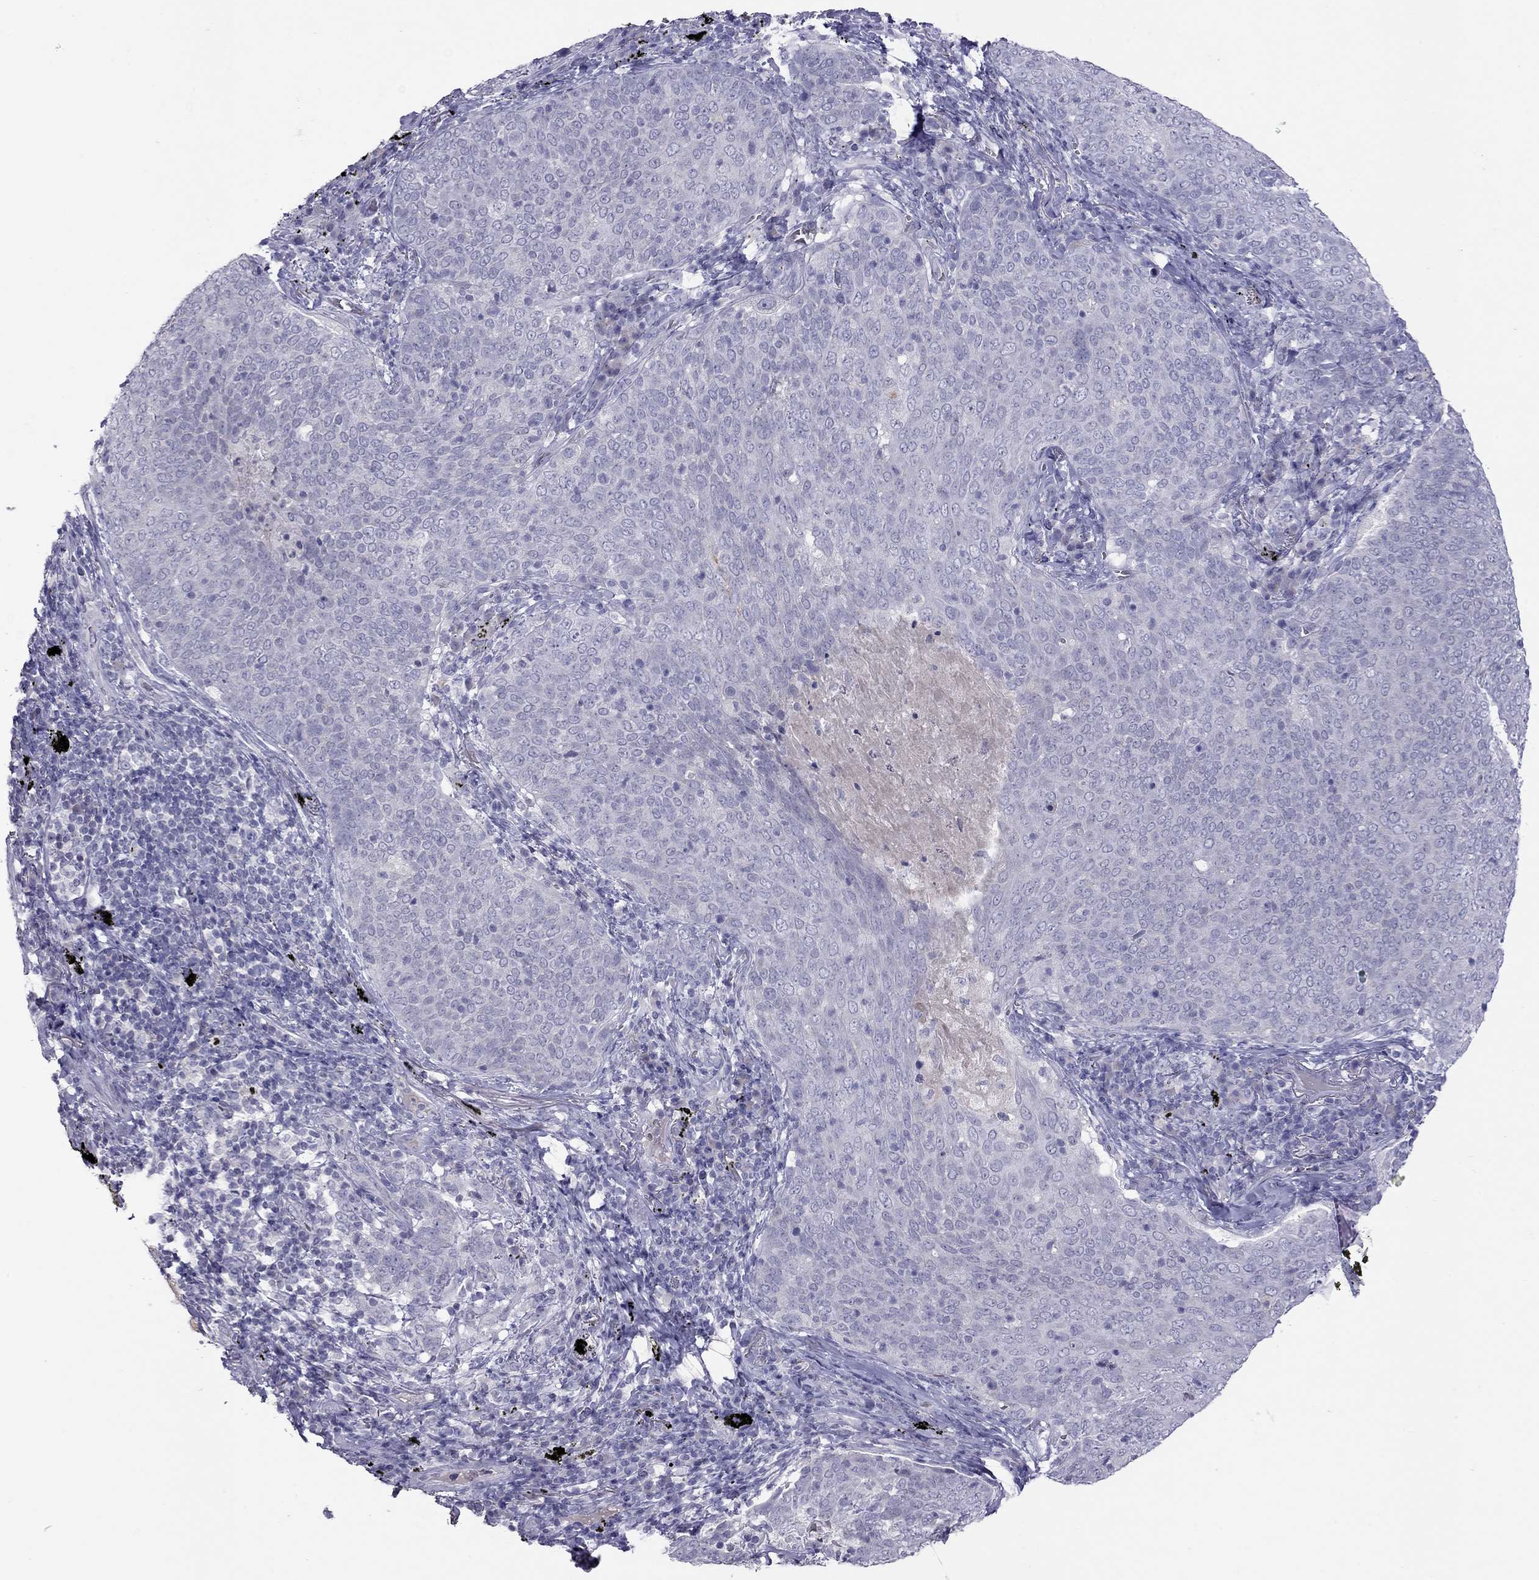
{"staining": {"intensity": "negative", "quantity": "none", "location": "none"}, "tissue": "lung cancer", "cell_type": "Tumor cells", "image_type": "cancer", "snomed": [{"axis": "morphology", "description": "Squamous cell carcinoma, NOS"}, {"axis": "topography", "description": "Lung"}], "caption": "Human squamous cell carcinoma (lung) stained for a protein using immunohistochemistry (IHC) demonstrates no staining in tumor cells.", "gene": "MUC16", "patient": {"sex": "male", "age": 82}}